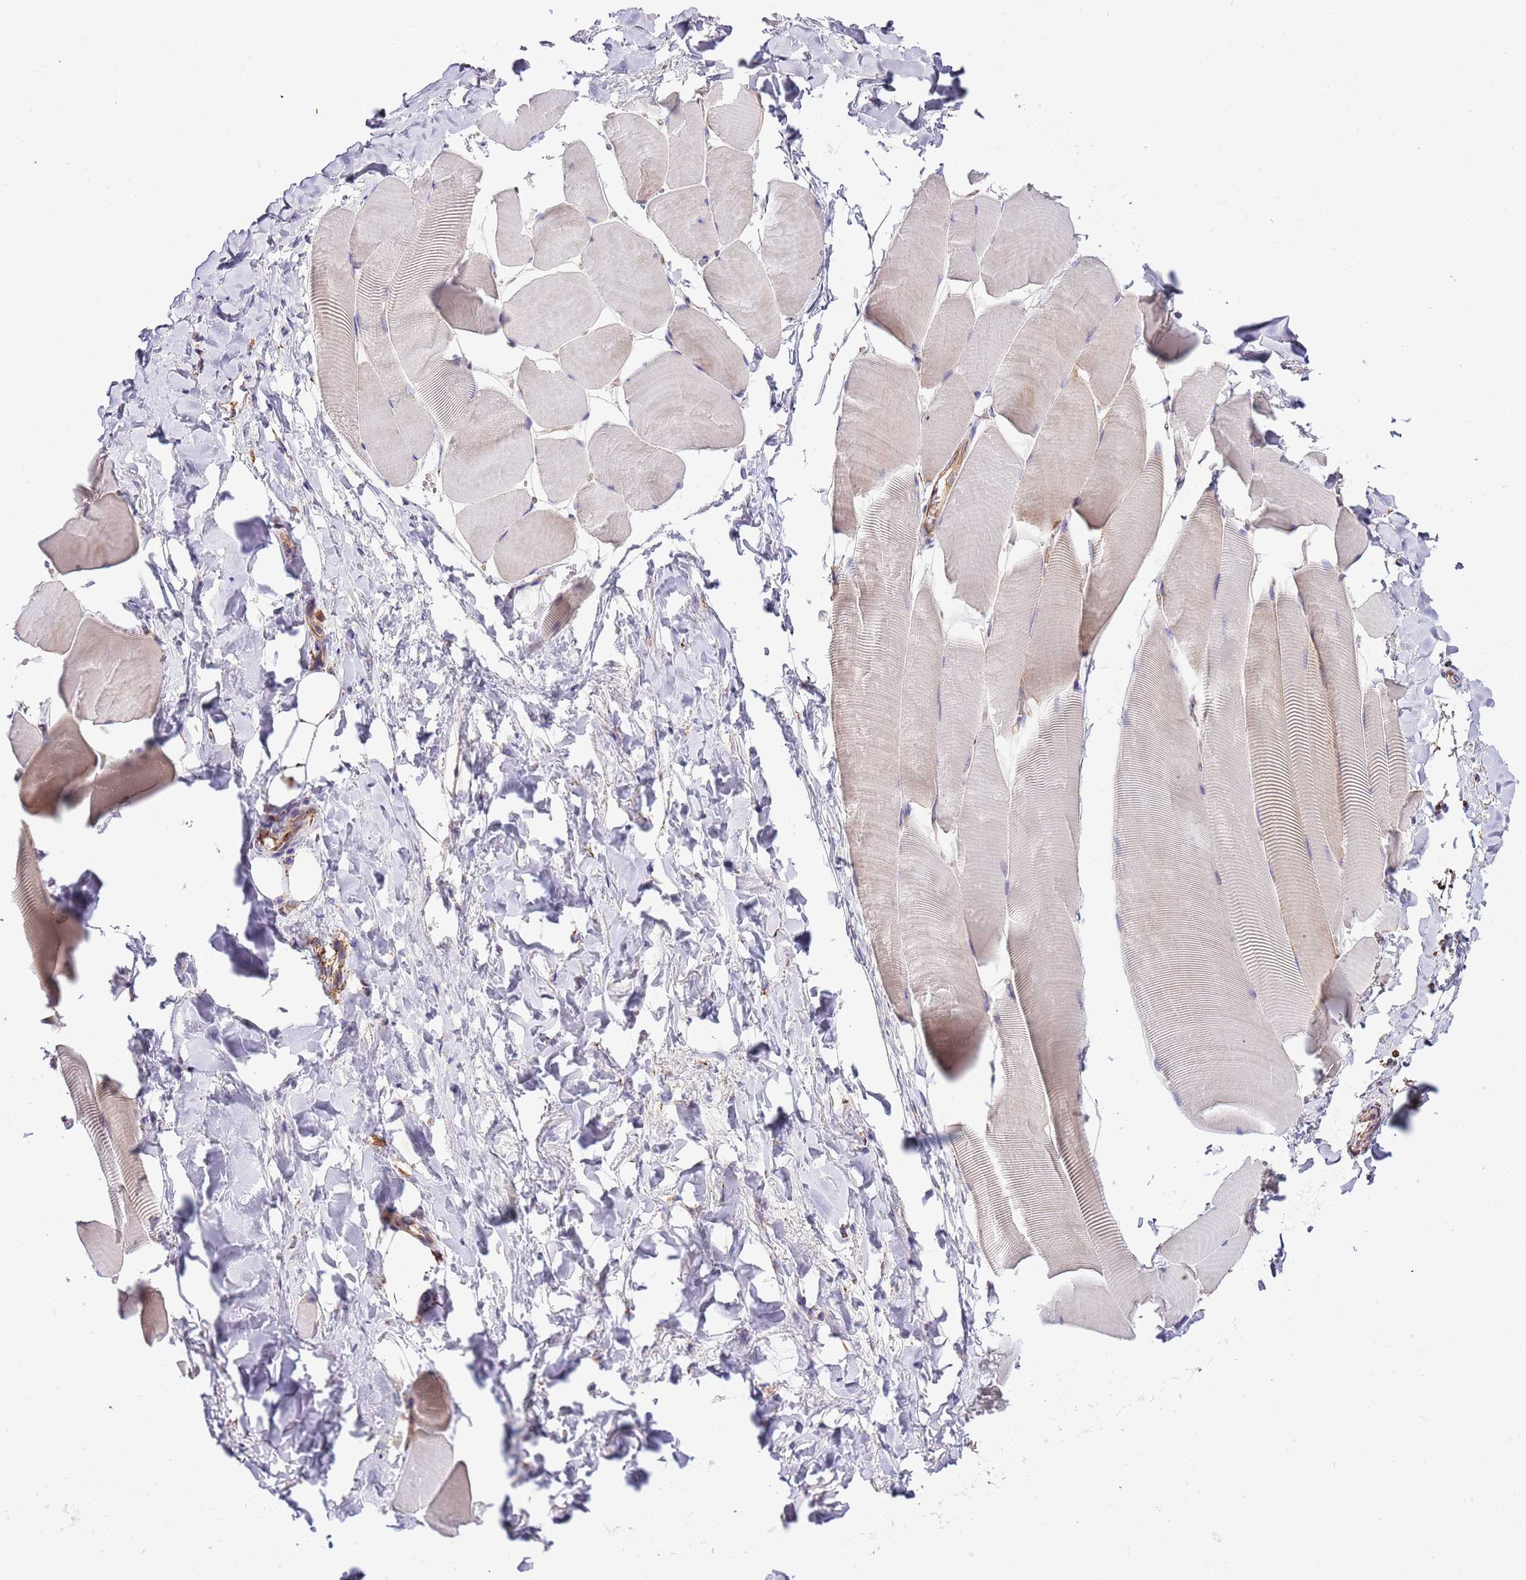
{"staining": {"intensity": "negative", "quantity": "none", "location": "none"}, "tissue": "skeletal muscle", "cell_type": "Myocytes", "image_type": "normal", "snomed": [{"axis": "morphology", "description": "Normal tissue, NOS"}, {"axis": "topography", "description": "Skeletal muscle"}], "caption": "Myocytes show no significant protein staining in benign skeletal muscle. The staining was performed using DAB (3,3'-diaminobenzidine) to visualize the protein expression in brown, while the nuclei were stained in blue with hematoxylin (Magnification: 20x).", "gene": "DOCK6", "patient": {"sex": "male", "age": 25}}